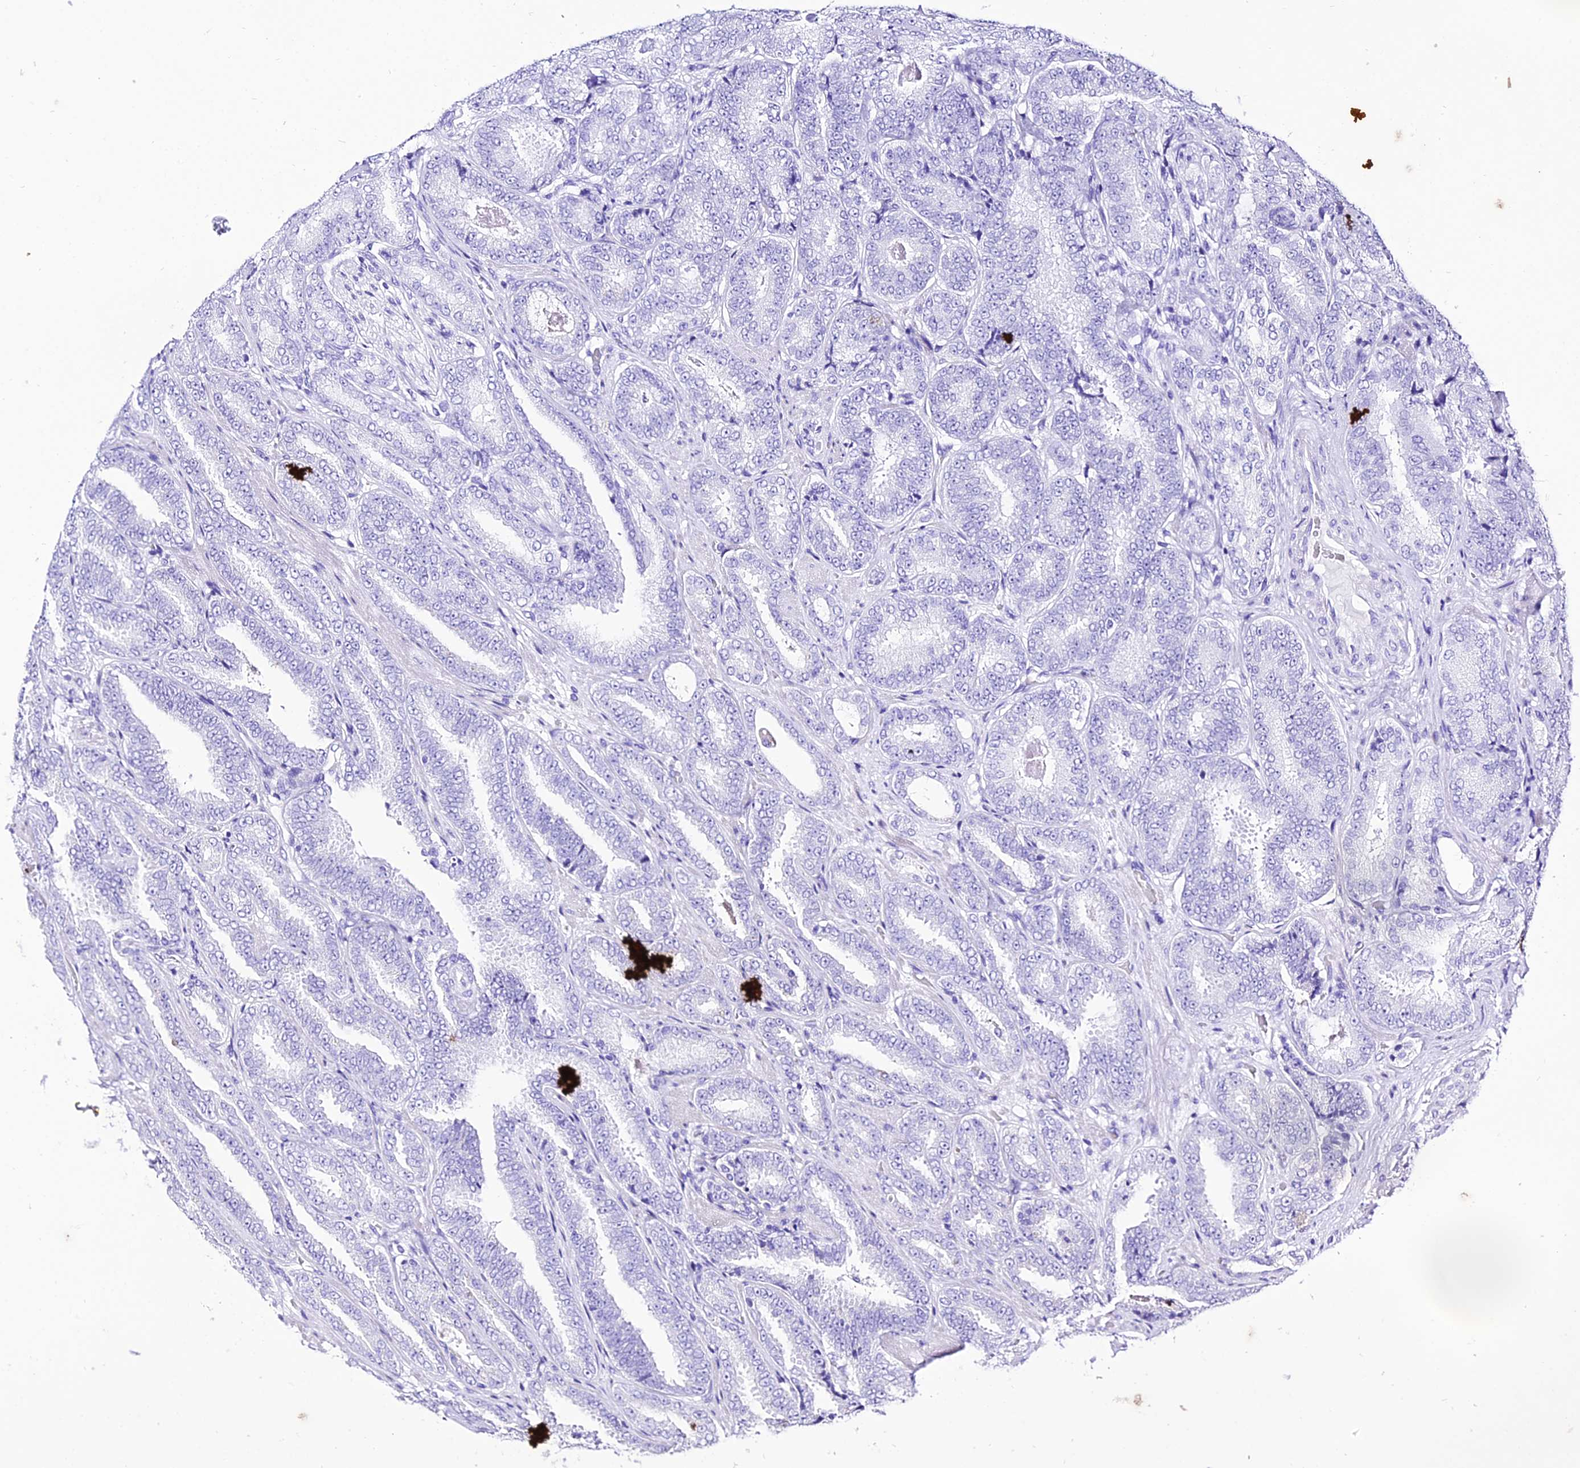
{"staining": {"intensity": "negative", "quantity": "none", "location": "none"}, "tissue": "prostate cancer", "cell_type": "Tumor cells", "image_type": "cancer", "snomed": [{"axis": "morphology", "description": "Adenocarcinoma, High grade"}, {"axis": "topography", "description": "Prostate"}], "caption": "Immunohistochemical staining of human high-grade adenocarcinoma (prostate) reveals no significant staining in tumor cells.", "gene": "TRMT44", "patient": {"sex": "male", "age": 72}}